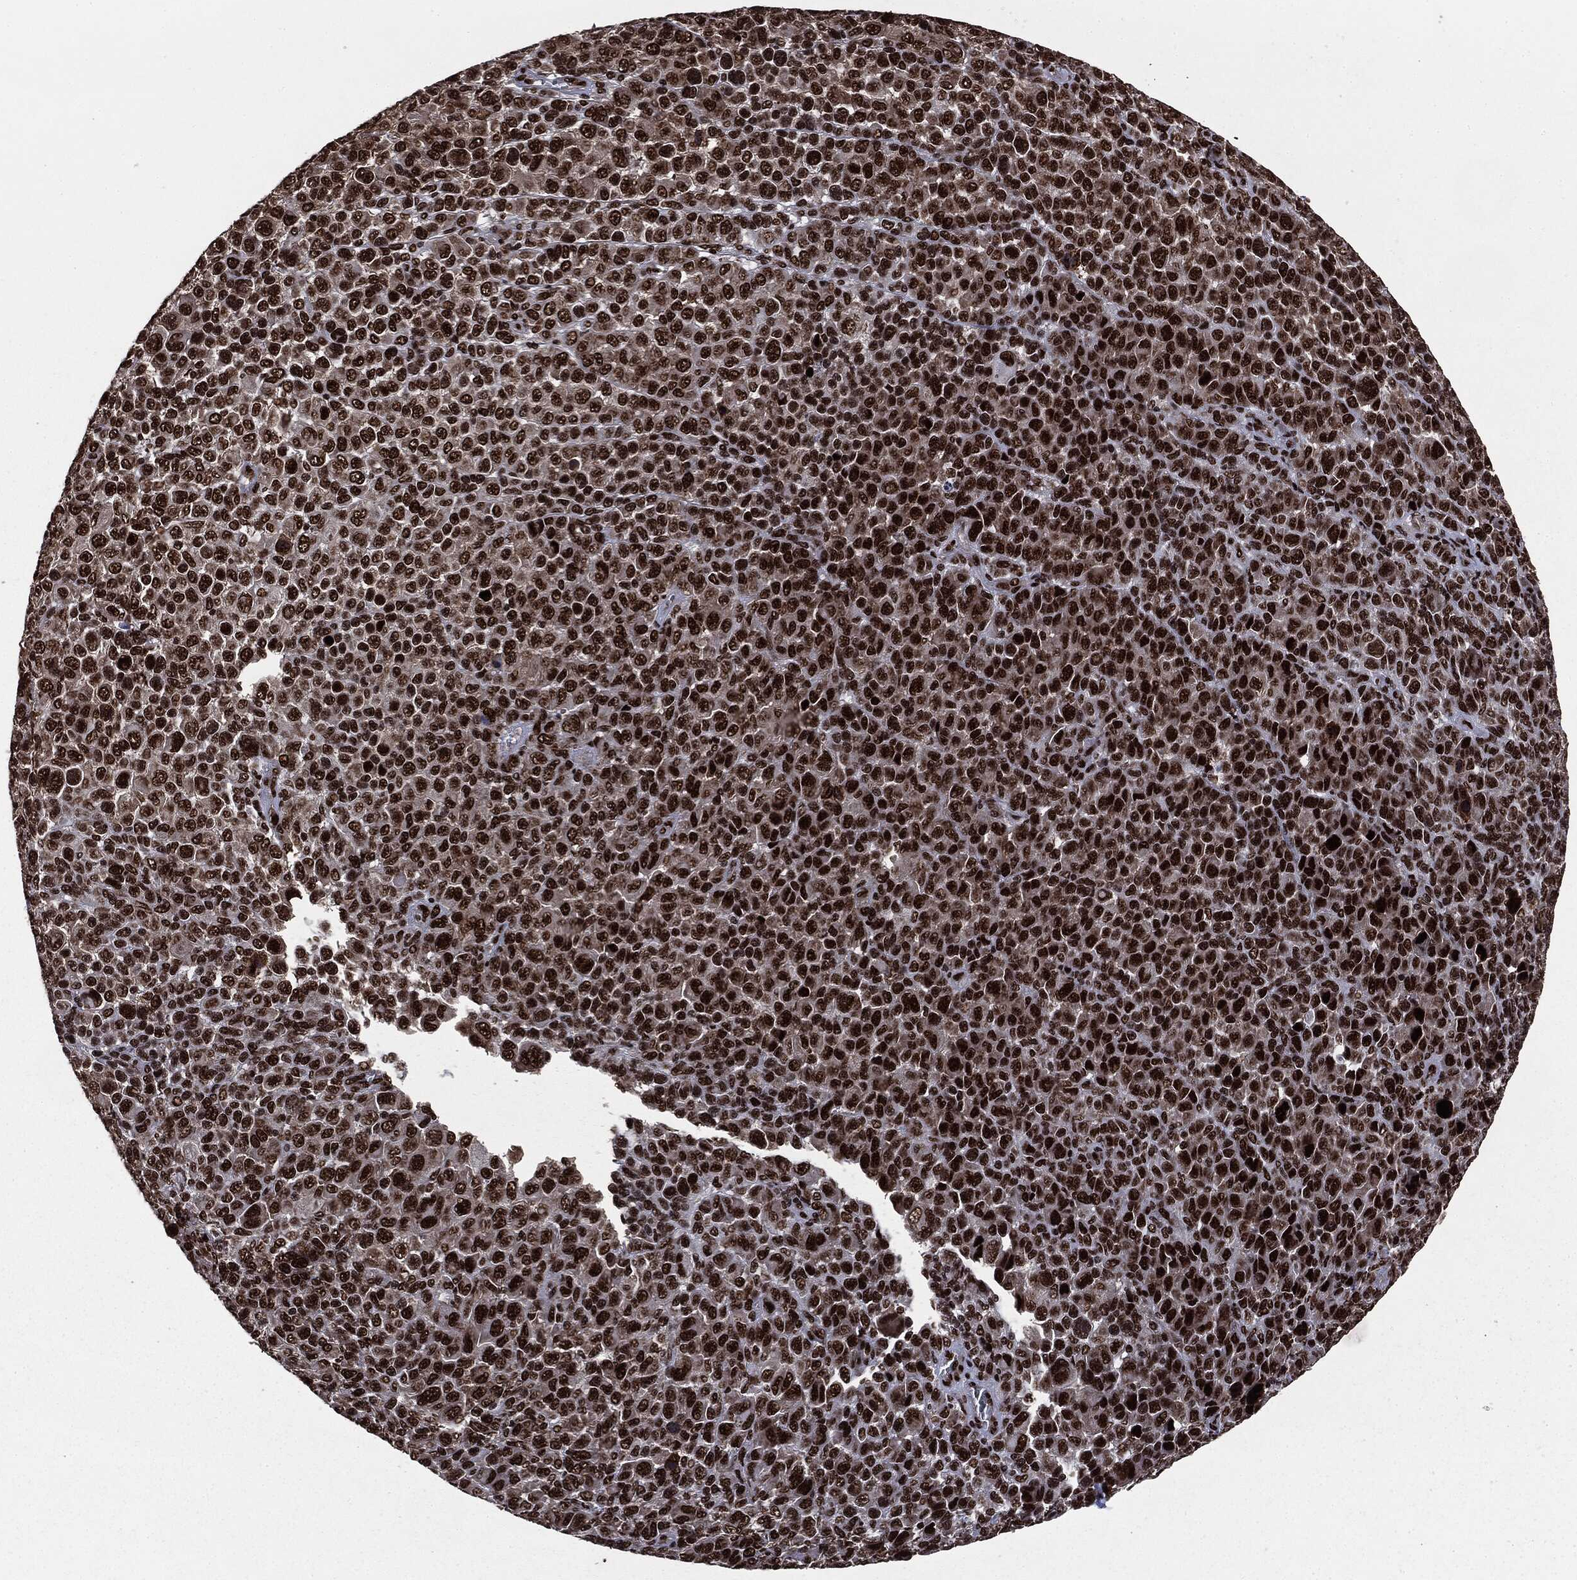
{"staining": {"intensity": "strong", "quantity": ">75%", "location": "nuclear"}, "tissue": "melanoma", "cell_type": "Tumor cells", "image_type": "cancer", "snomed": [{"axis": "morphology", "description": "Malignant melanoma, NOS"}, {"axis": "topography", "description": "Skin"}], "caption": "DAB immunohistochemical staining of human melanoma displays strong nuclear protein staining in about >75% of tumor cells.", "gene": "DVL2", "patient": {"sex": "female", "age": 57}}